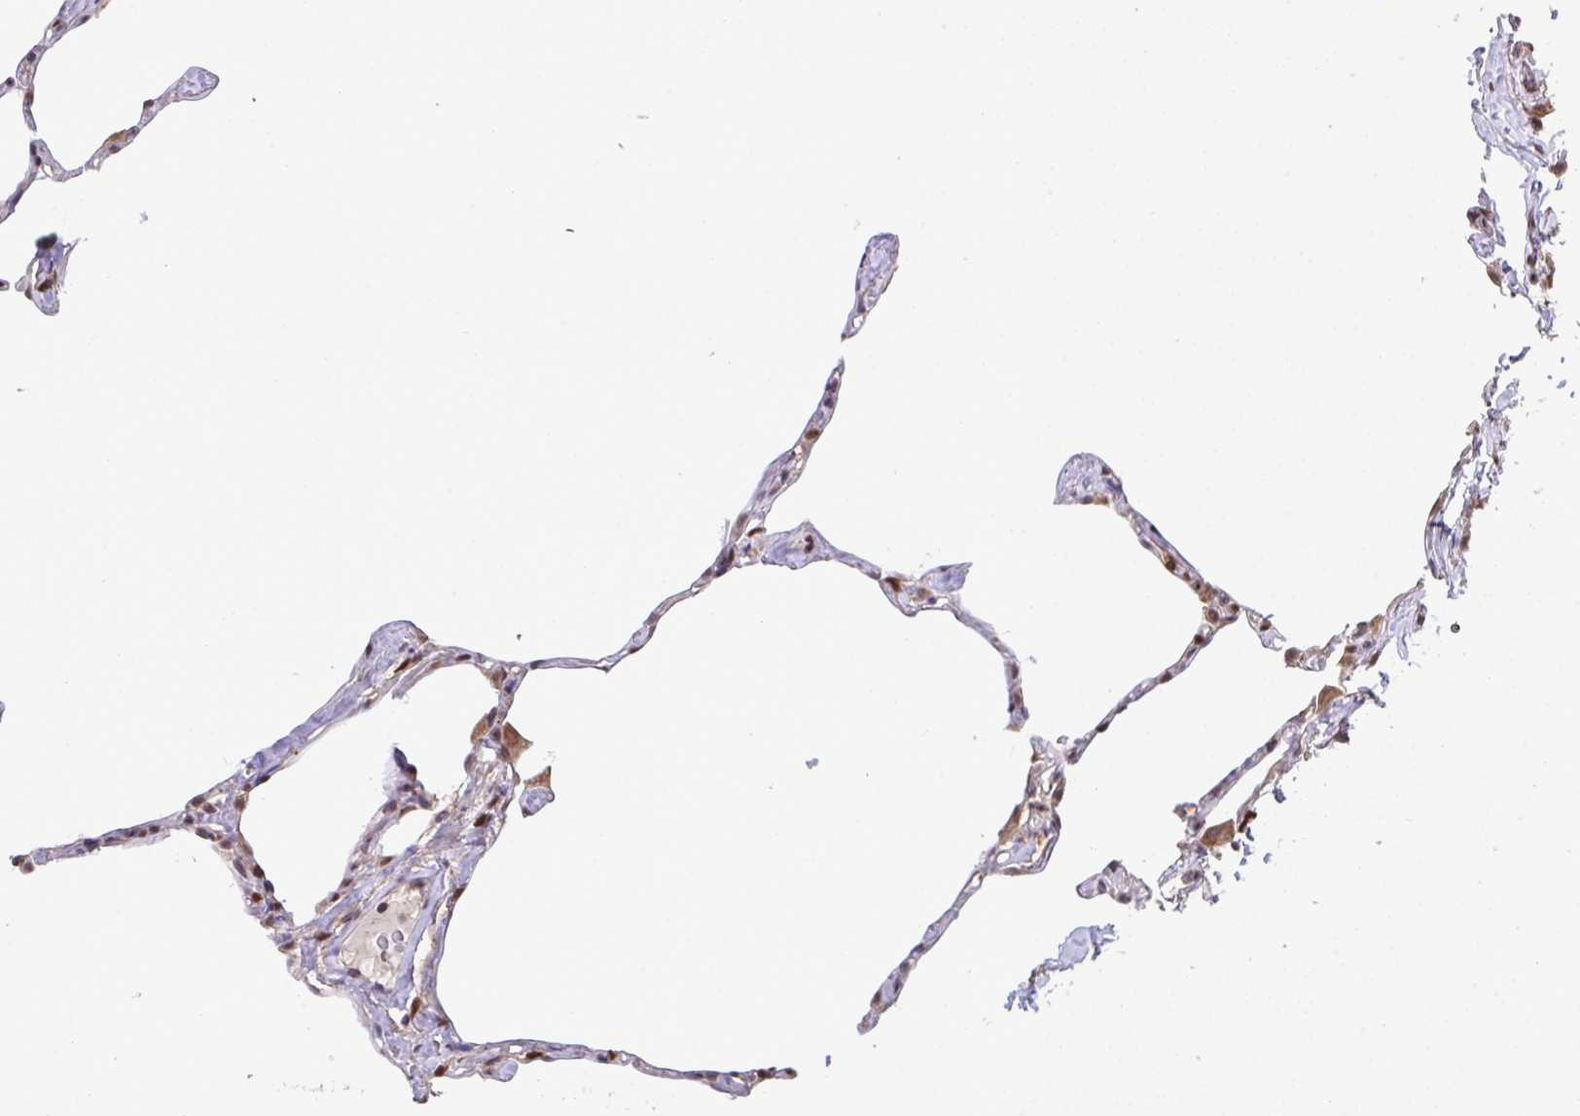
{"staining": {"intensity": "moderate", "quantity": "25%-75%", "location": "cytoplasmic/membranous,nuclear"}, "tissue": "lung", "cell_type": "Alveolar cells", "image_type": "normal", "snomed": [{"axis": "morphology", "description": "Normal tissue, NOS"}, {"axis": "topography", "description": "Lung"}], "caption": "Benign lung exhibits moderate cytoplasmic/membranous,nuclear positivity in approximately 25%-75% of alveolar cells, visualized by immunohistochemistry. (DAB IHC, brown staining for protein, blue staining for nuclei).", "gene": "C12orf57", "patient": {"sex": "male", "age": 65}}